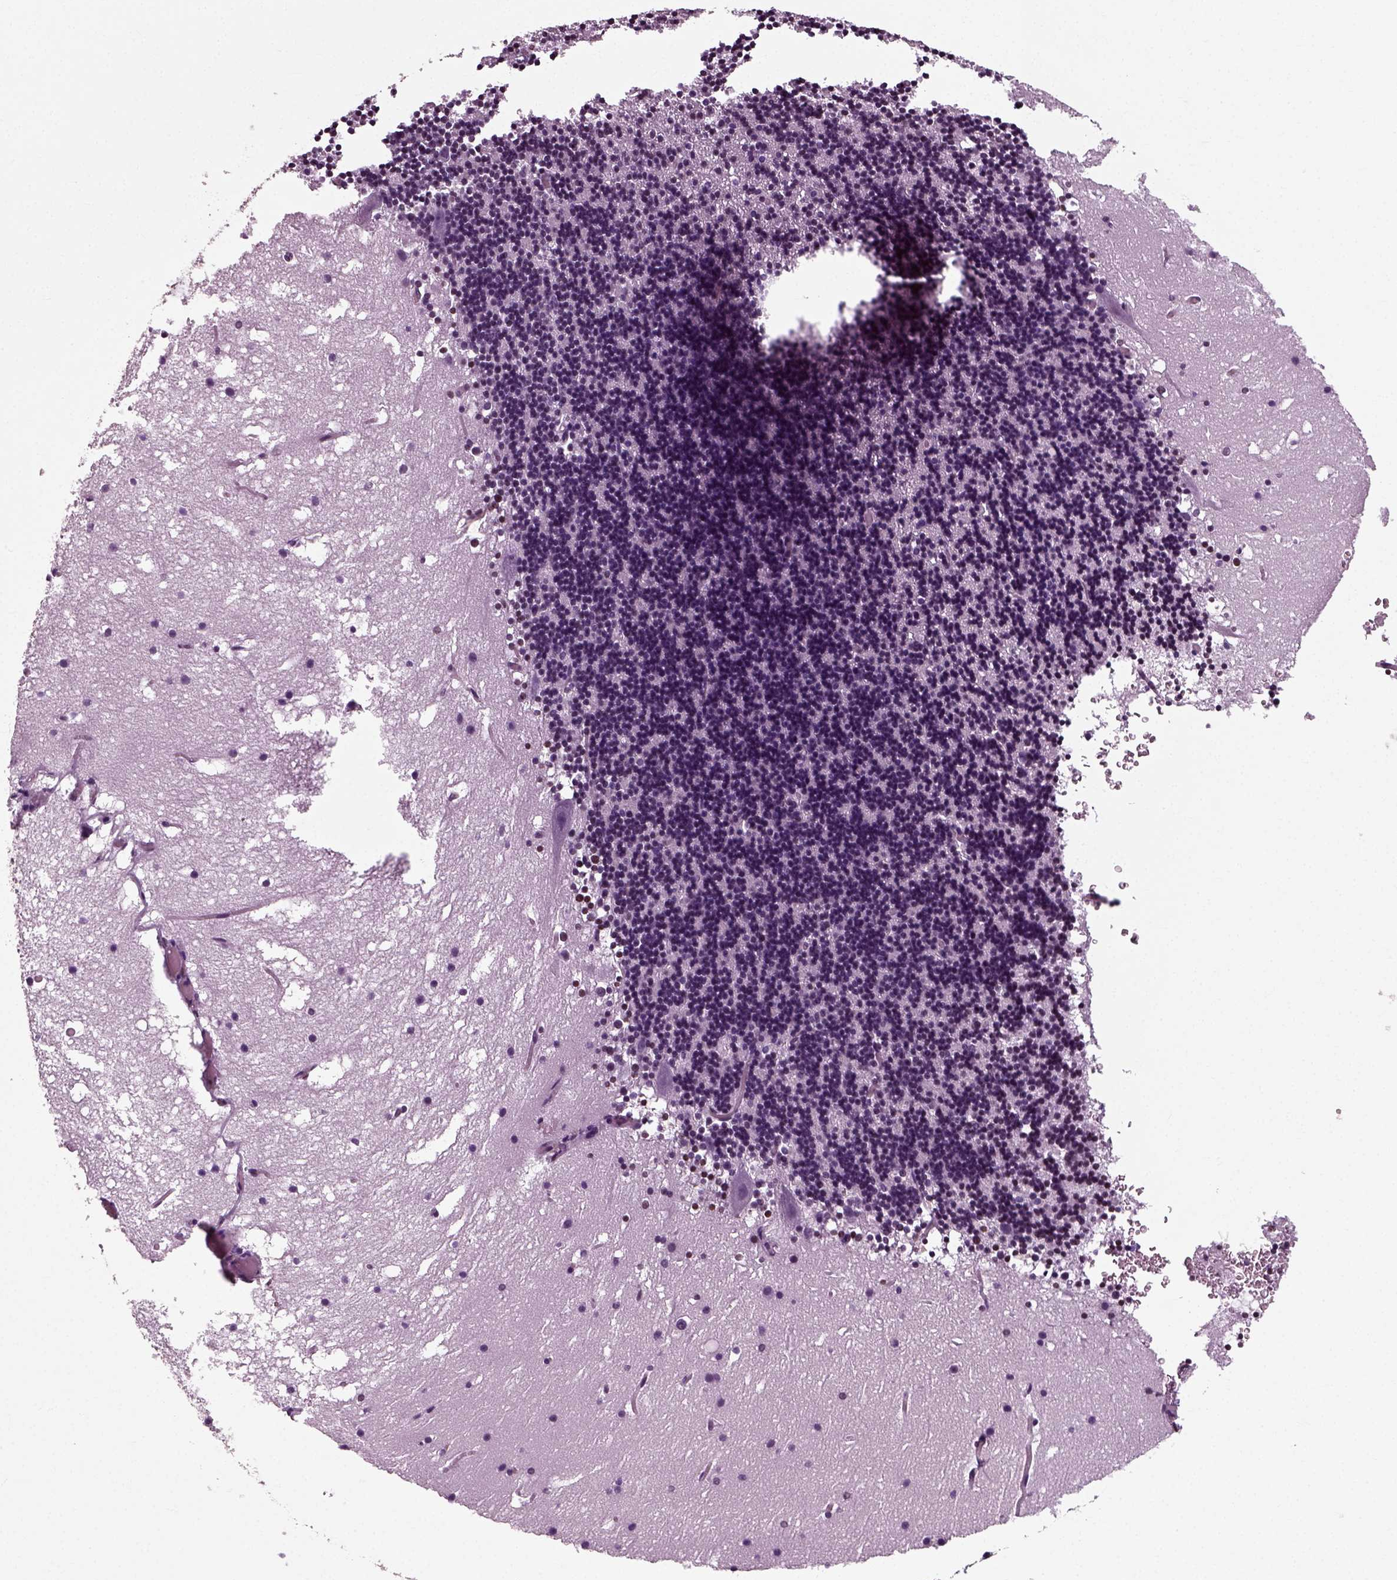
{"staining": {"intensity": "moderate", "quantity": "<25%", "location": "nuclear"}, "tissue": "cerebellum", "cell_type": "Cells in granular layer", "image_type": "normal", "snomed": [{"axis": "morphology", "description": "Normal tissue, NOS"}, {"axis": "topography", "description": "Cerebellum"}], "caption": "An immunohistochemistry (IHC) histopathology image of unremarkable tissue is shown. Protein staining in brown shows moderate nuclear positivity in cerebellum within cells in granular layer. (DAB (3,3'-diaminobenzidine) IHC with brightfield microscopy, high magnification).", "gene": "POLR1H", "patient": {"sex": "male", "age": 37}}